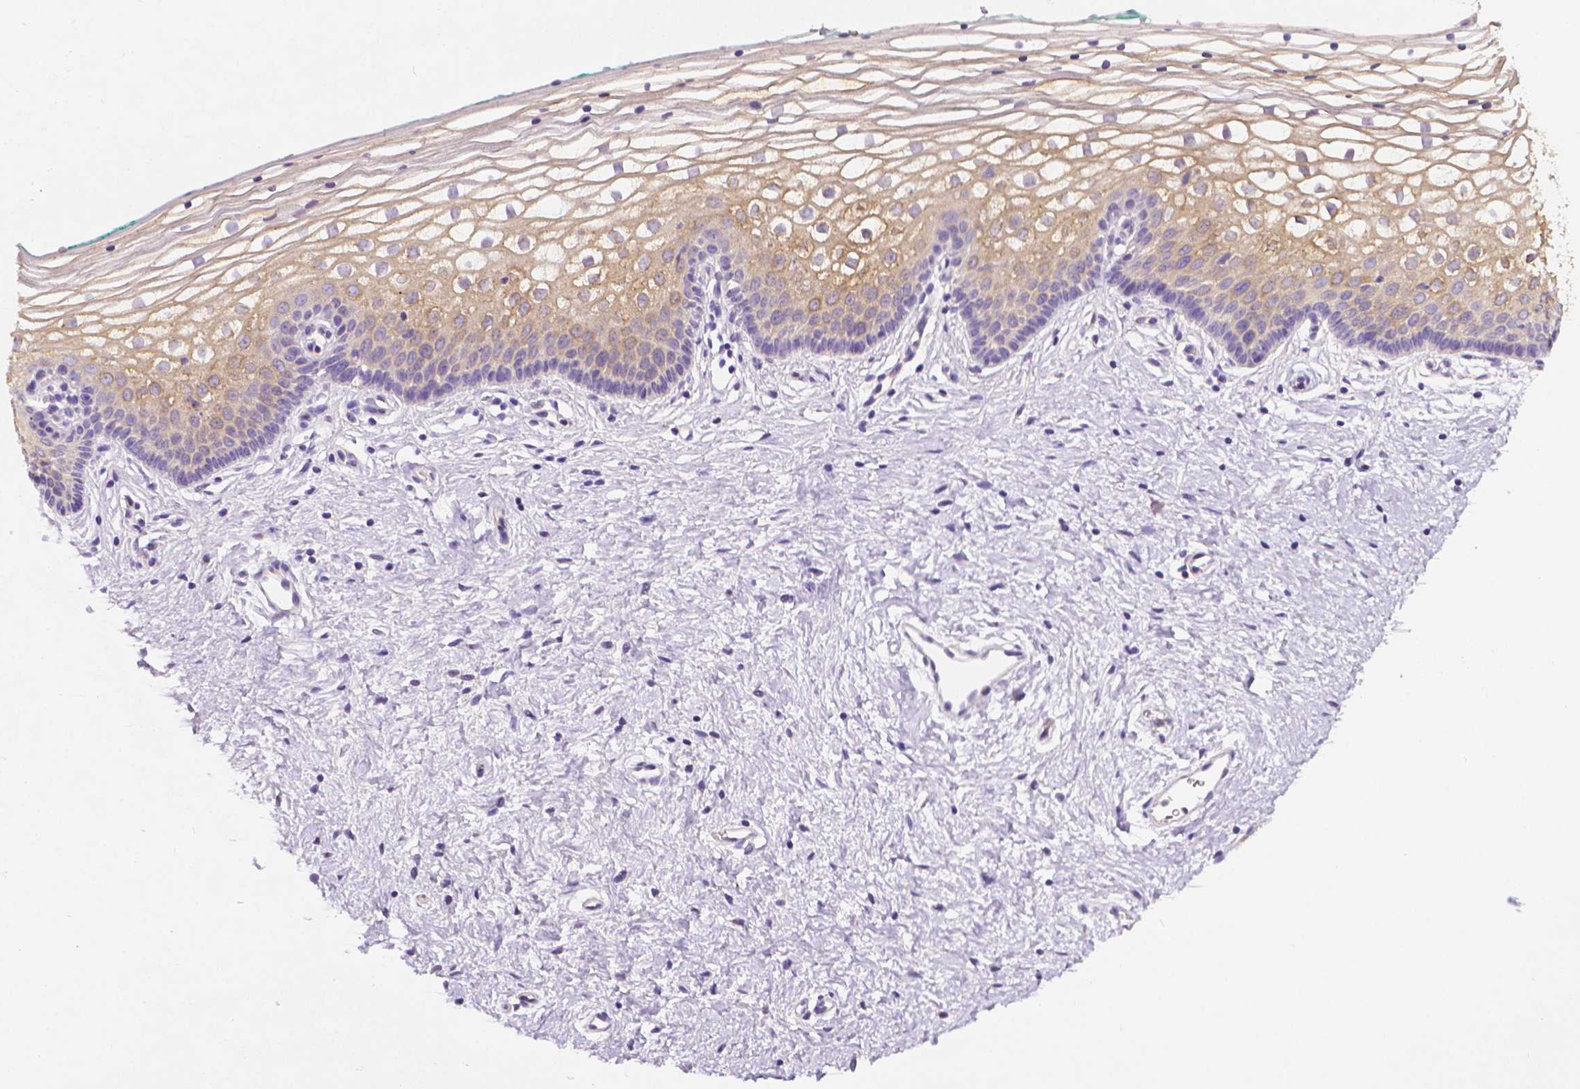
{"staining": {"intensity": "weak", "quantity": "25%-75%", "location": "cytoplasmic/membranous"}, "tissue": "vagina", "cell_type": "Squamous epithelial cells", "image_type": "normal", "snomed": [{"axis": "morphology", "description": "Normal tissue, NOS"}, {"axis": "topography", "description": "Vagina"}], "caption": "Immunohistochemical staining of unremarkable human vagina shows low levels of weak cytoplasmic/membranous expression in approximately 25%-75% of squamous epithelial cells. (Brightfield microscopy of DAB IHC at high magnification).", "gene": "FASN", "patient": {"sex": "female", "age": 36}}